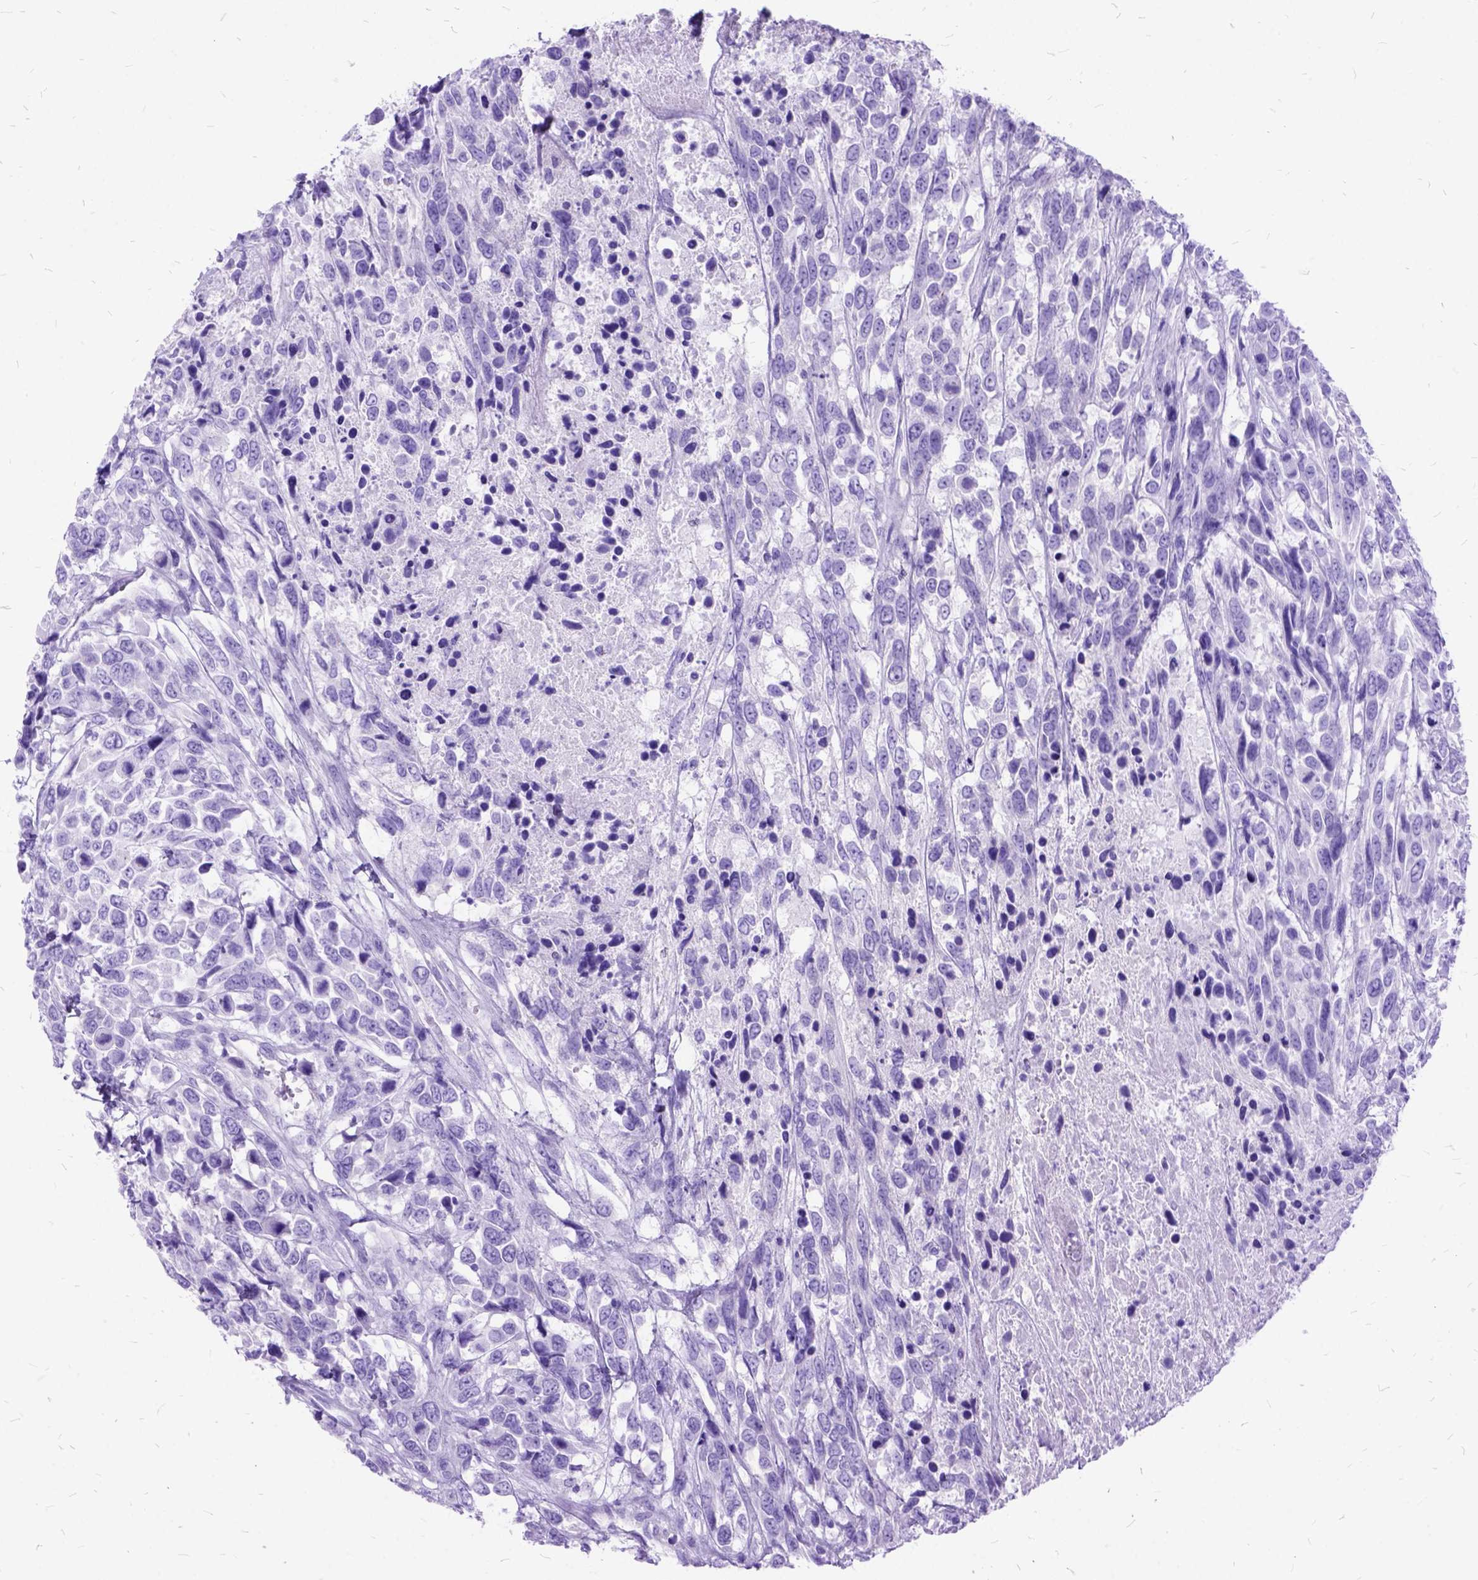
{"staining": {"intensity": "negative", "quantity": "none", "location": "none"}, "tissue": "urothelial cancer", "cell_type": "Tumor cells", "image_type": "cancer", "snomed": [{"axis": "morphology", "description": "Urothelial carcinoma, High grade"}, {"axis": "topography", "description": "Urinary bladder"}], "caption": "Immunohistochemical staining of urothelial cancer demonstrates no significant expression in tumor cells.", "gene": "DNAH2", "patient": {"sex": "female", "age": 70}}